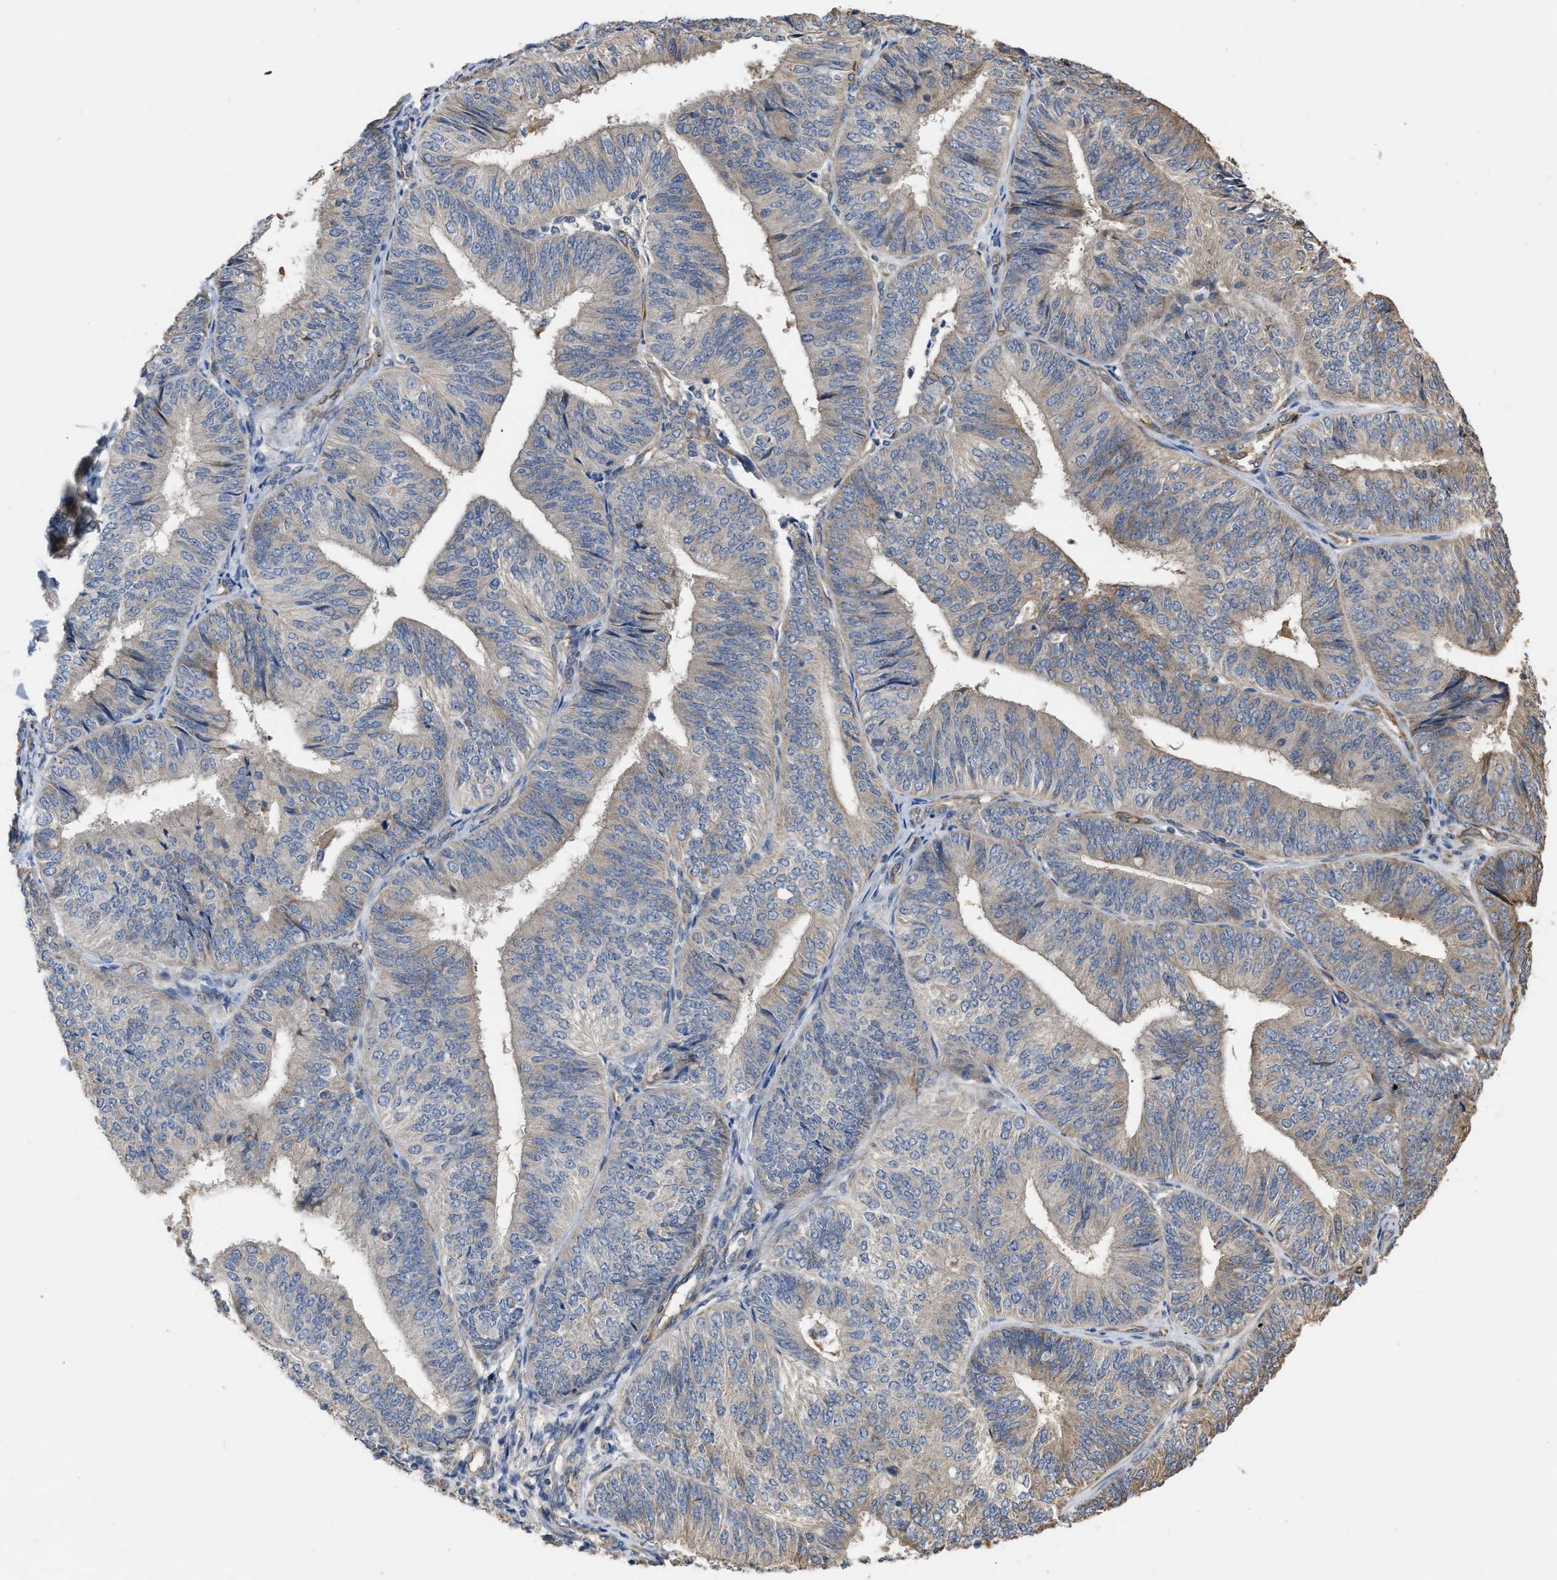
{"staining": {"intensity": "negative", "quantity": "none", "location": "none"}, "tissue": "endometrial cancer", "cell_type": "Tumor cells", "image_type": "cancer", "snomed": [{"axis": "morphology", "description": "Adenocarcinoma, NOS"}, {"axis": "topography", "description": "Endometrium"}], "caption": "High magnification brightfield microscopy of endometrial cancer stained with DAB (3,3'-diaminobenzidine) (brown) and counterstained with hematoxylin (blue): tumor cells show no significant positivity.", "gene": "SLC4A11", "patient": {"sex": "female", "age": 58}}